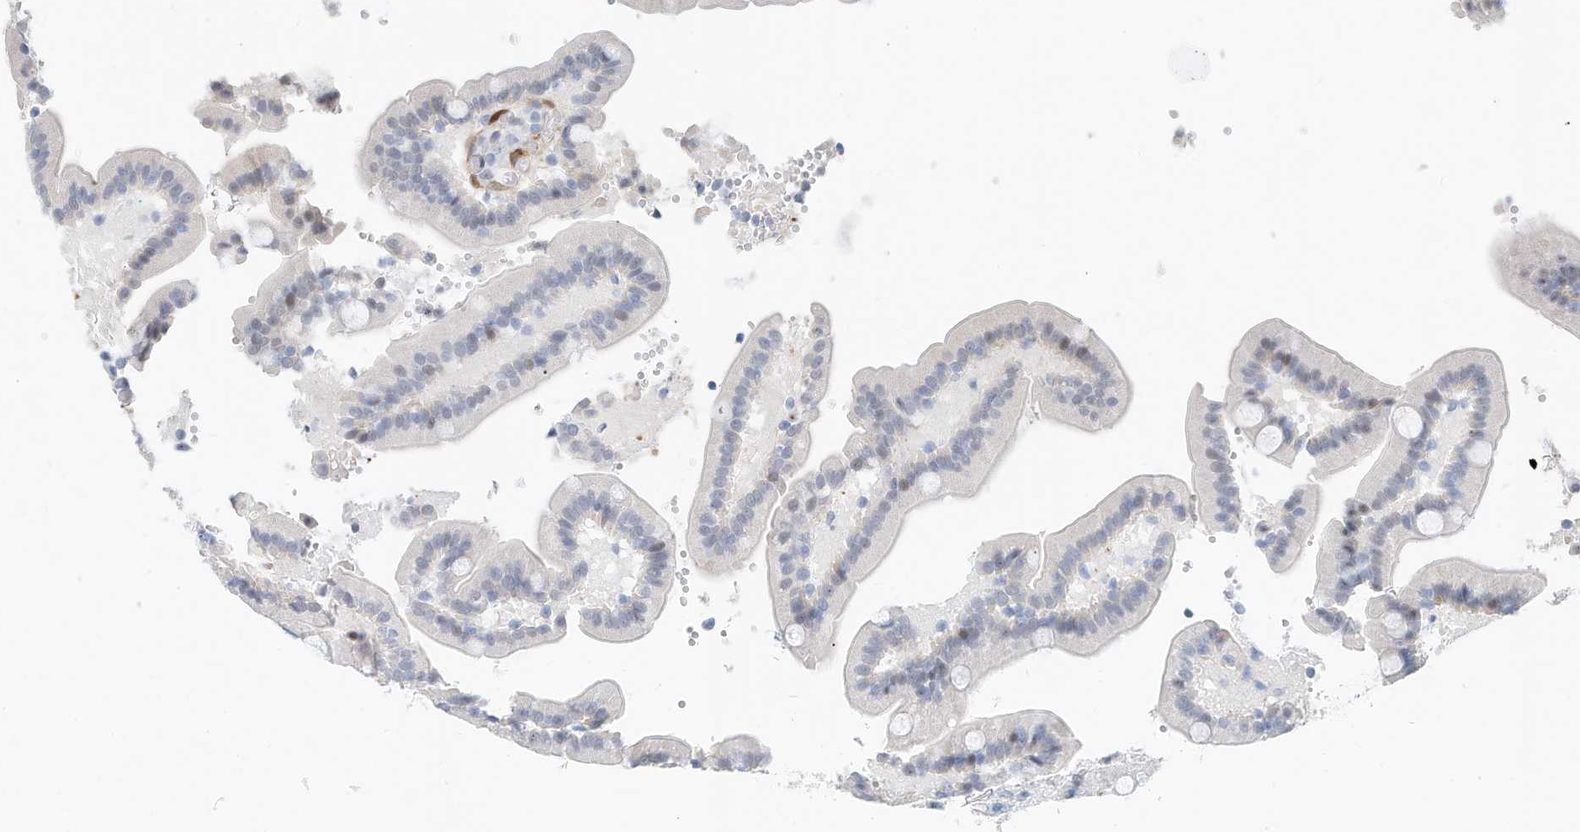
{"staining": {"intensity": "negative", "quantity": "none", "location": "none"}, "tissue": "duodenum", "cell_type": "Glandular cells", "image_type": "normal", "snomed": [{"axis": "morphology", "description": "Normal tissue, NOS"}, {"axis": "topography", "description": "Duodenum"}], "caption": "Immunohistochemistry (IHC) of unremarkable duodenum displays no positivity in glandular cells. The staining is performed using DAB brown chromogen with nuclei counter-stained in using hematoxylin.", "gene": "ARHGAP28", "patient": {"sex": "female", "age": 62}}